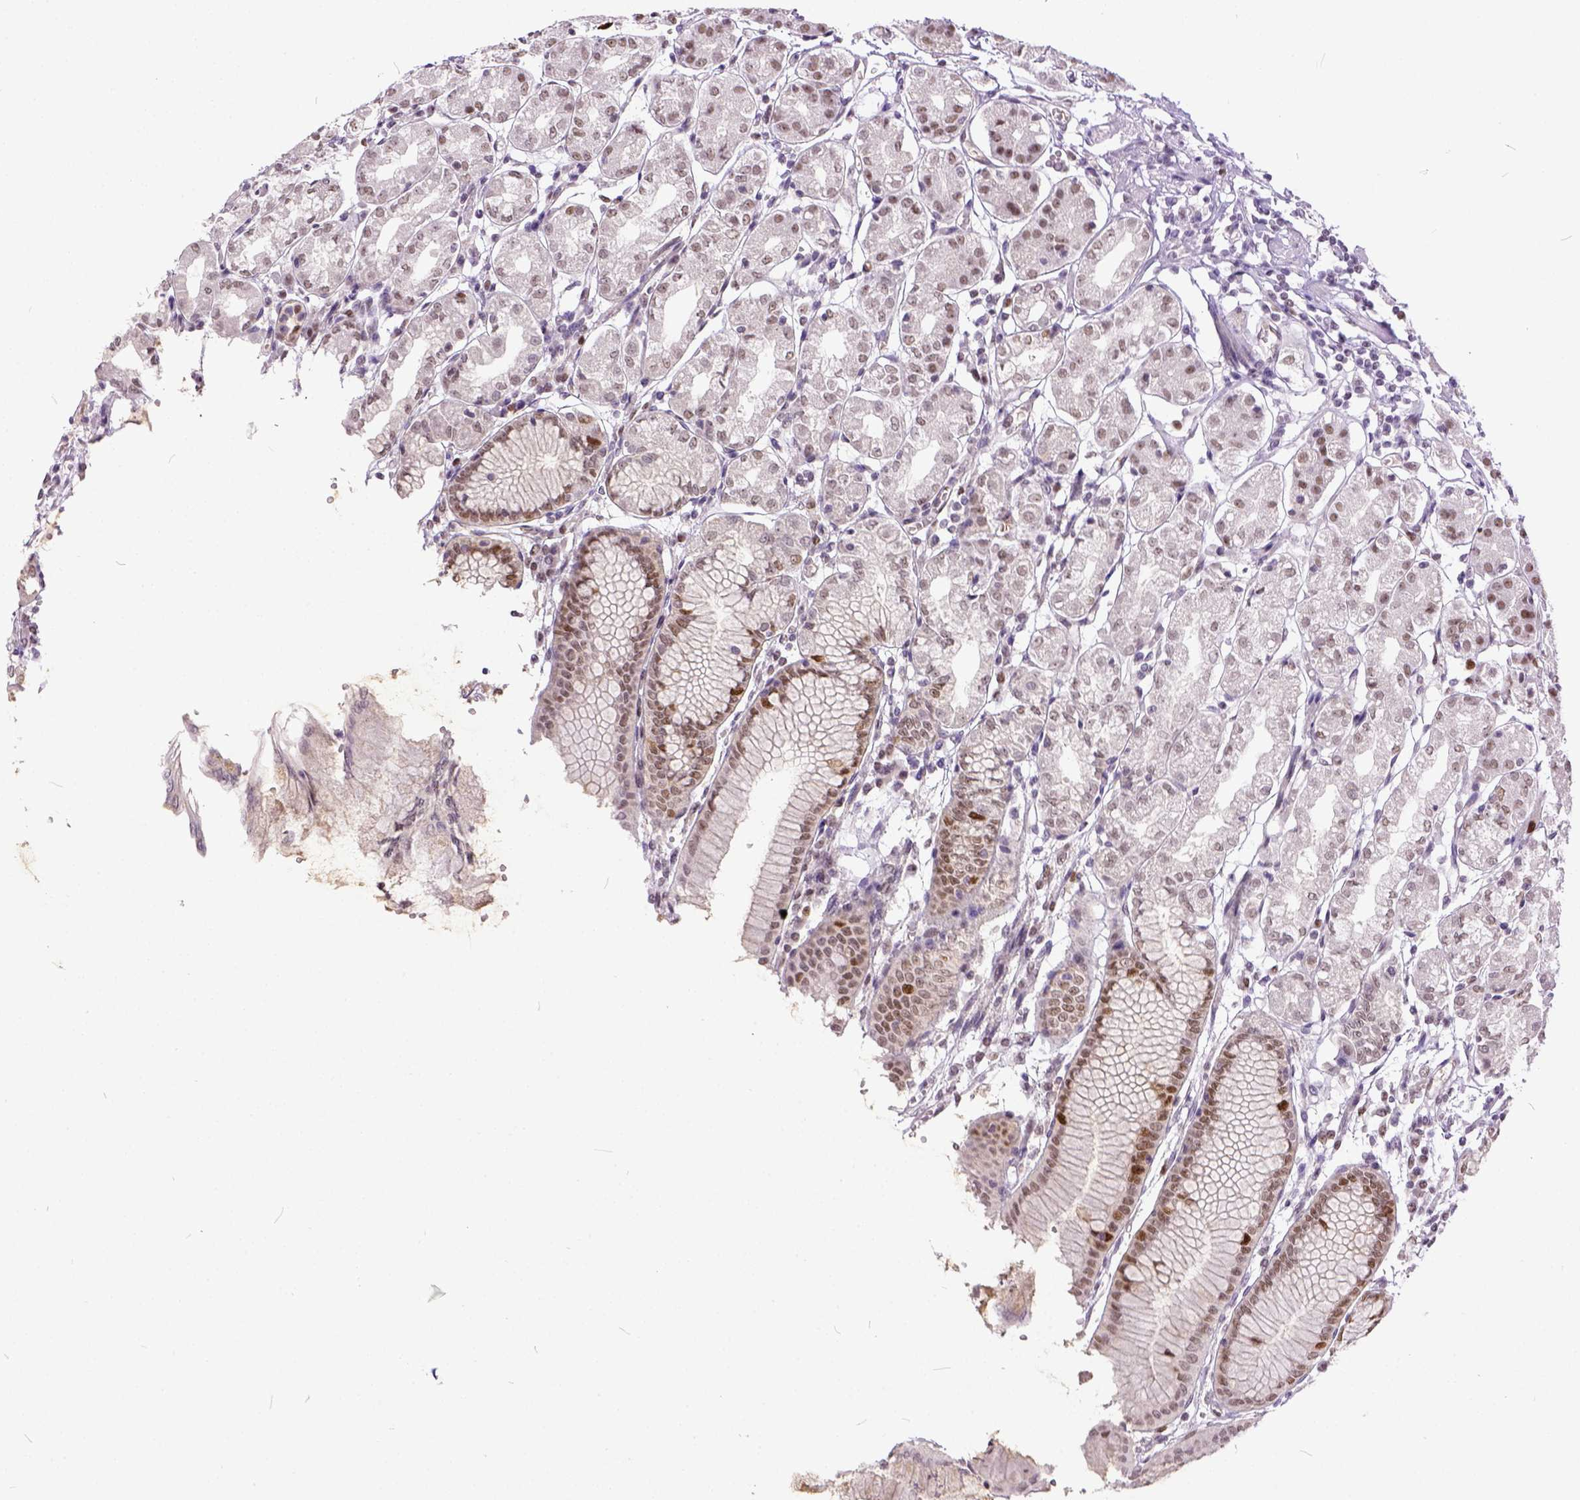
{"staining": {"intensity": "moderate", "quantity": ">75%", "location": "nuclear"}, "tissue": "stomach", "cell_type": "Glandular cells", "image_type": "normal", "snomed": [{"axis": "morphology", "description": "Normal tissue, NOS"}, {"axis": "topography", "description": "Skeletal muscle"}, {"axis": "topography", "description": "Stomach"}], "caption": "IHC of benign human stomach displays medium levels of moderate nuclear positivity in about >75% of glandular cells.", "gene": "ERCC1", "patient": {"sex": "female", "age": 57}}